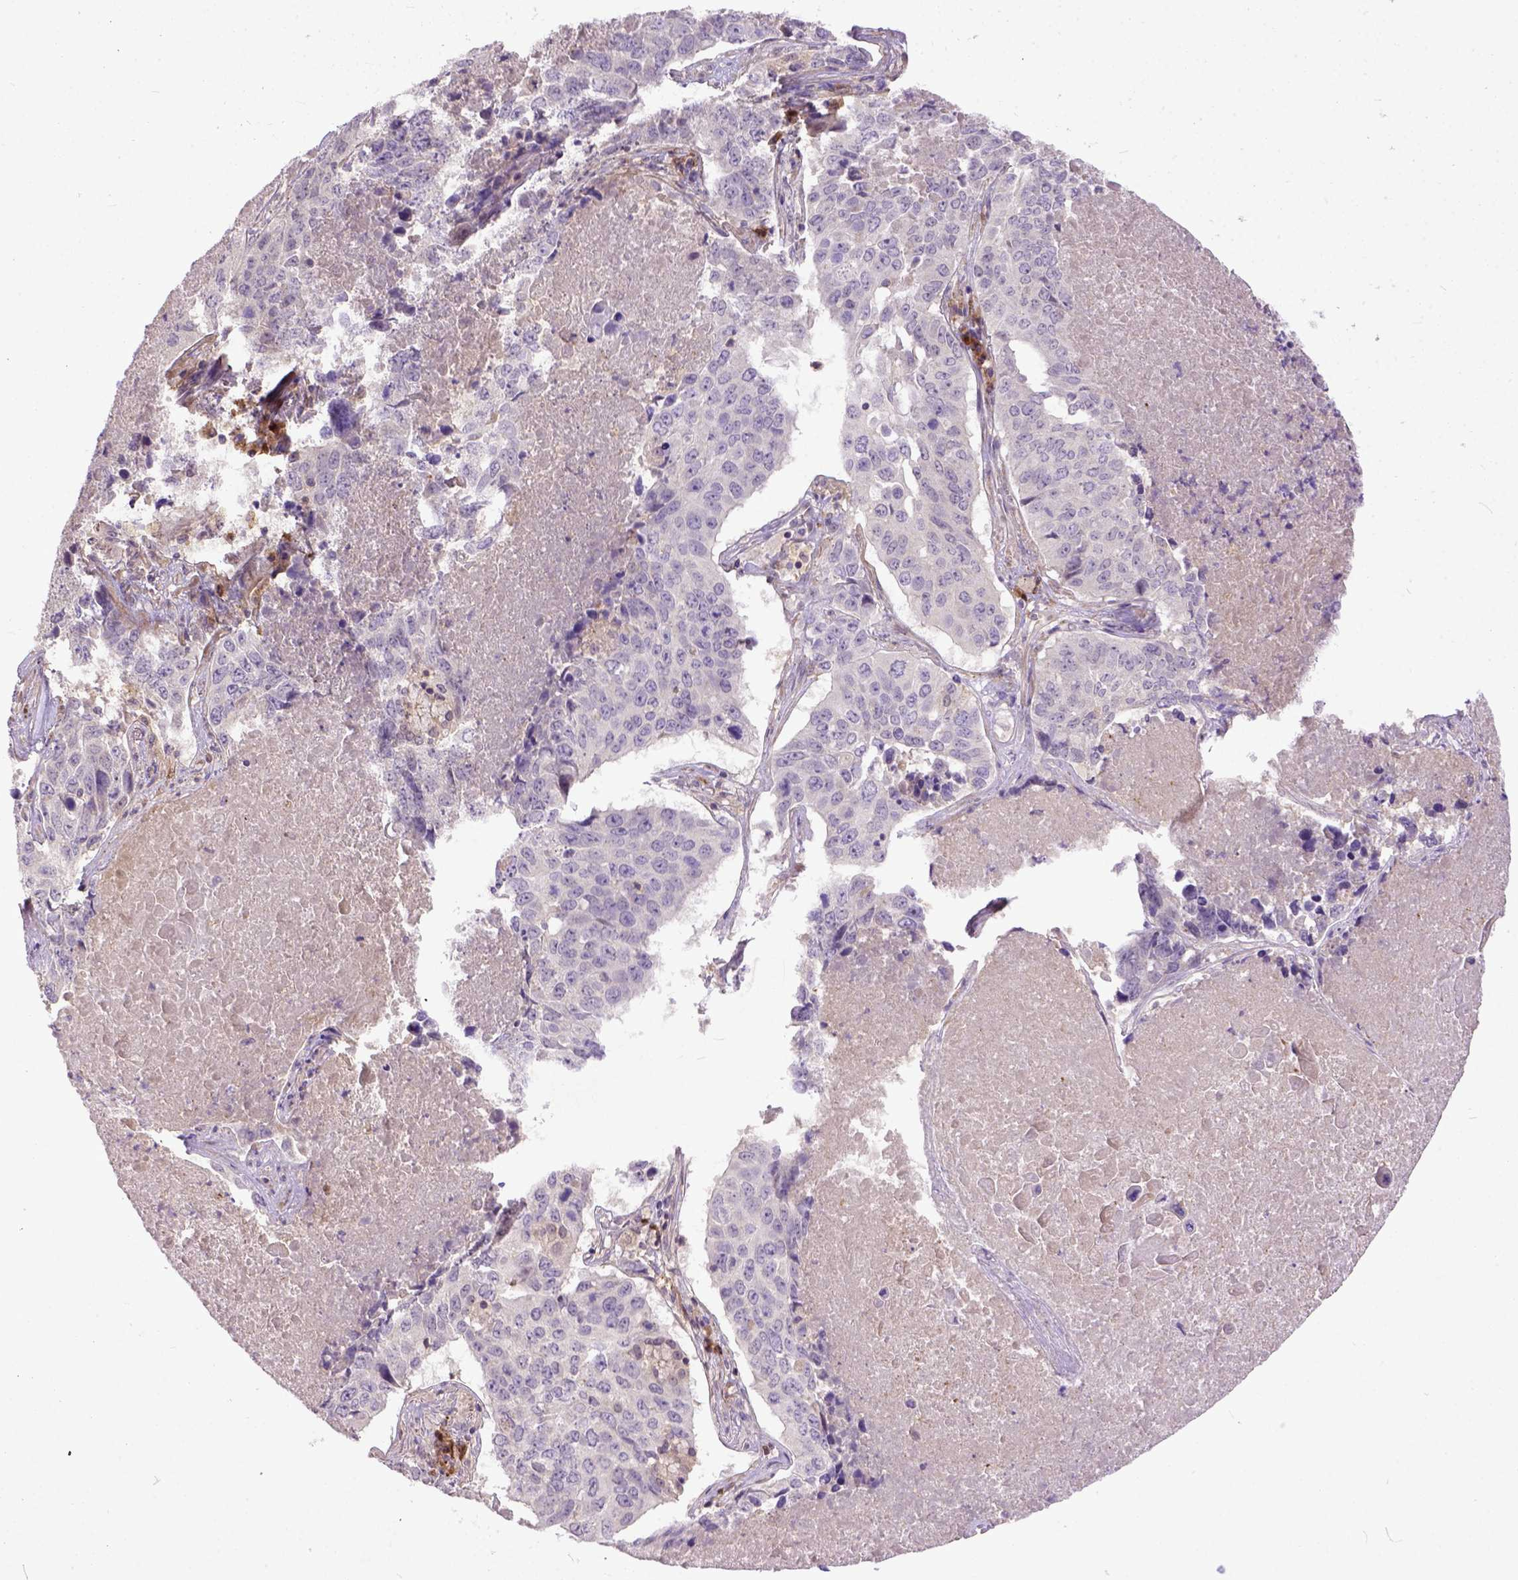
{"staining": {"intensity": "negative", "quantity": "none", "location": "none"}, "tissue": "lung cancer", "cell_type": "Tumor cells", "image_type": "cancer", "snomed": [{"axis": "morphology", "description": "Normal tissue, NOS"}, {"axis": "morphology", "description": "Squamous cell carcinoma, NOS"}, {"axis": "topography", "description": "Bronchus"}, {"axis": "topography", "description": "Lung"}], "caption": "IHC micrograph of lung squamous cell carcinoma stained for a protein (brown), which displays no positivity in tumor cells.", "gene": "CPNE1", "patient": {"sex": "male", "age": 64}}